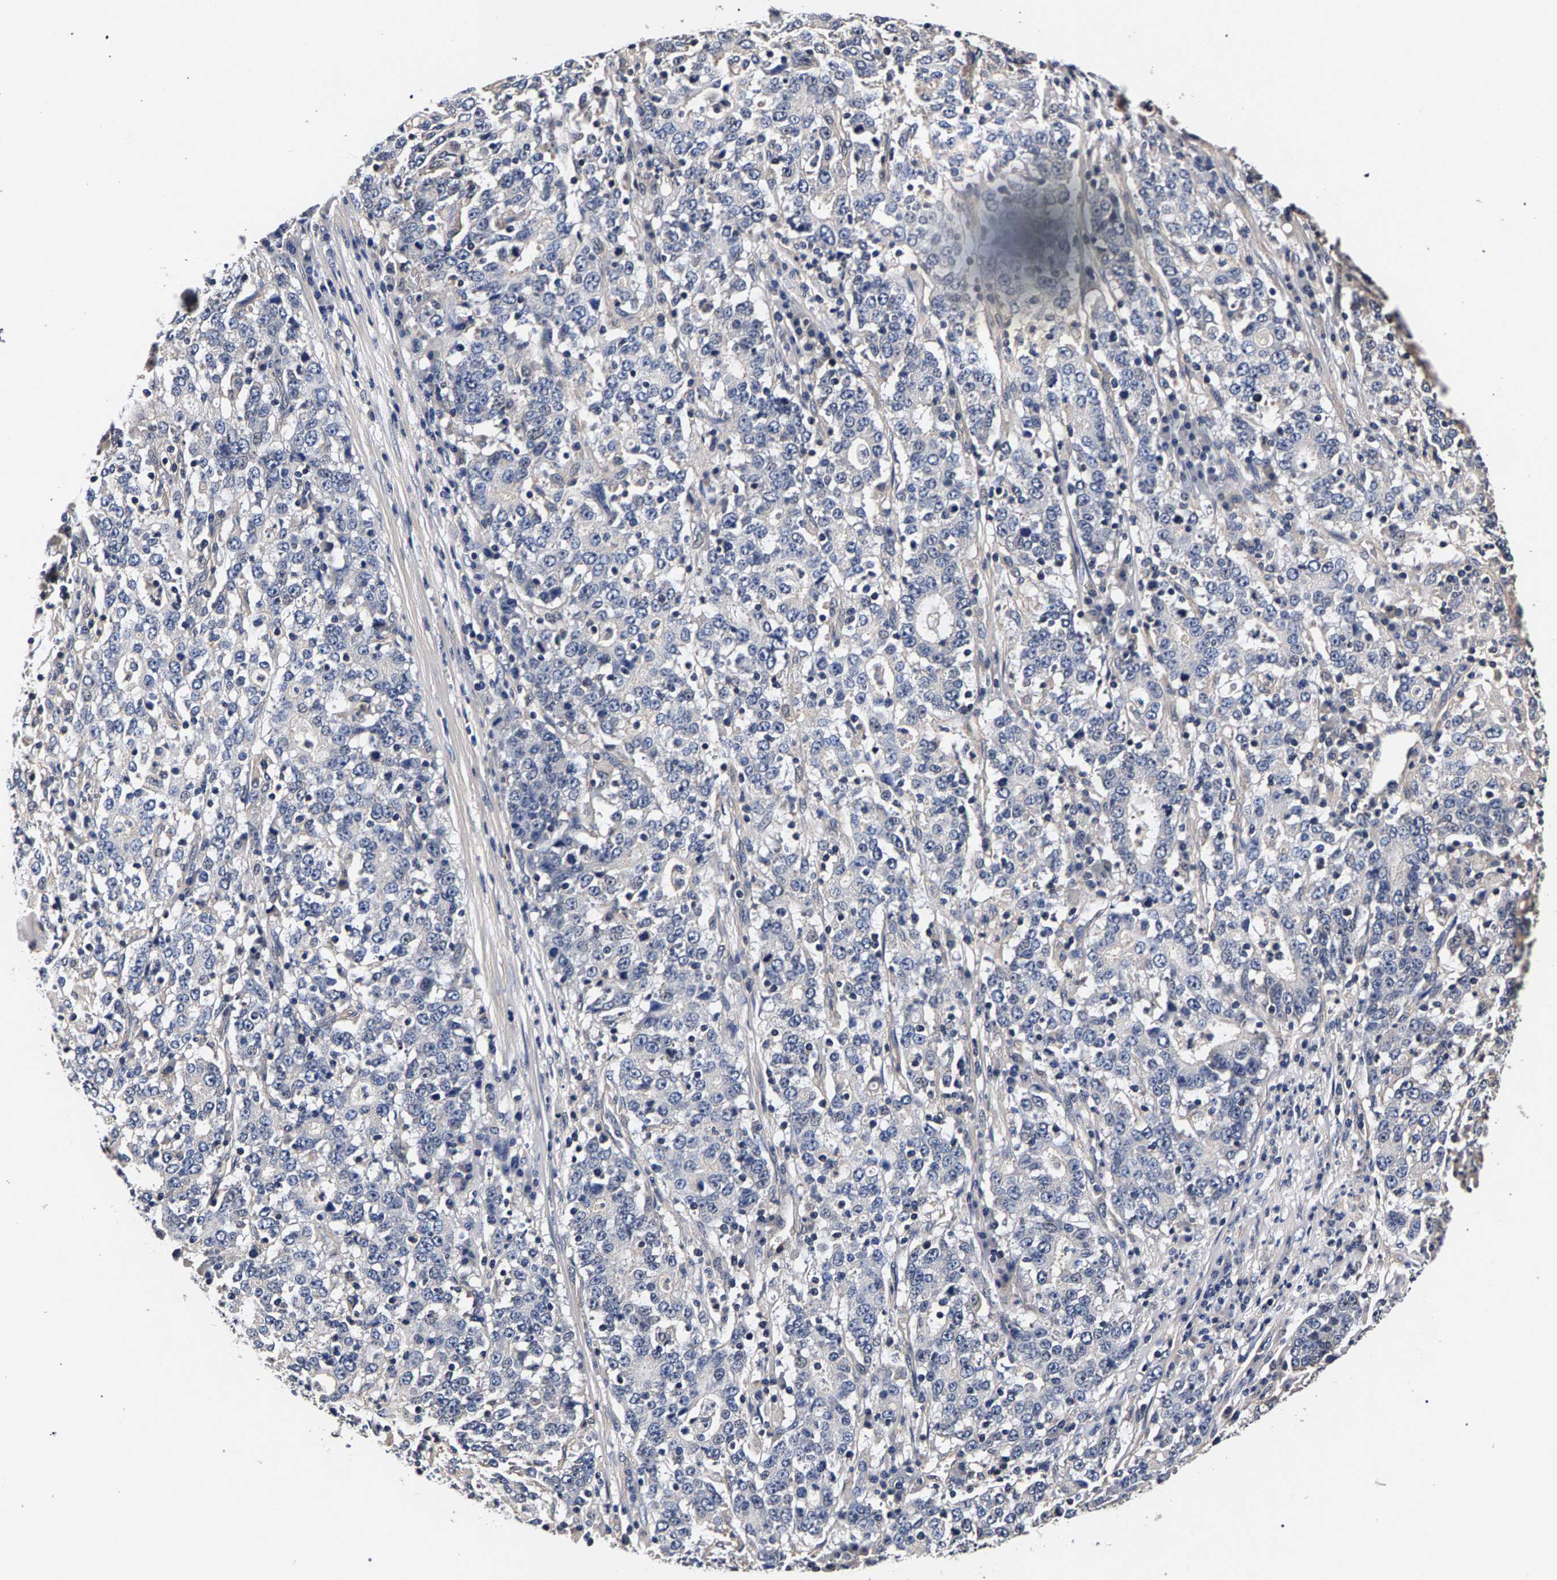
{"staining": {"intensity": "negative", "quantity": "none", "location": "none"}, "tissue": "stomach cancer", "cell_type": "Tumor cells", "image_type": "cancer", "snomed": [{"axis": "morphology", "description": "Adenocarcinoma, NOS"}, {"axis": "topography", "description": "Stomach"}], "caption": "A photomicrograph of human adenocarcinoma (stomach) is negative for staining in tumor cells.", "gene": "MARCHF7", "patient": {"sex": "male", "age": 59}}